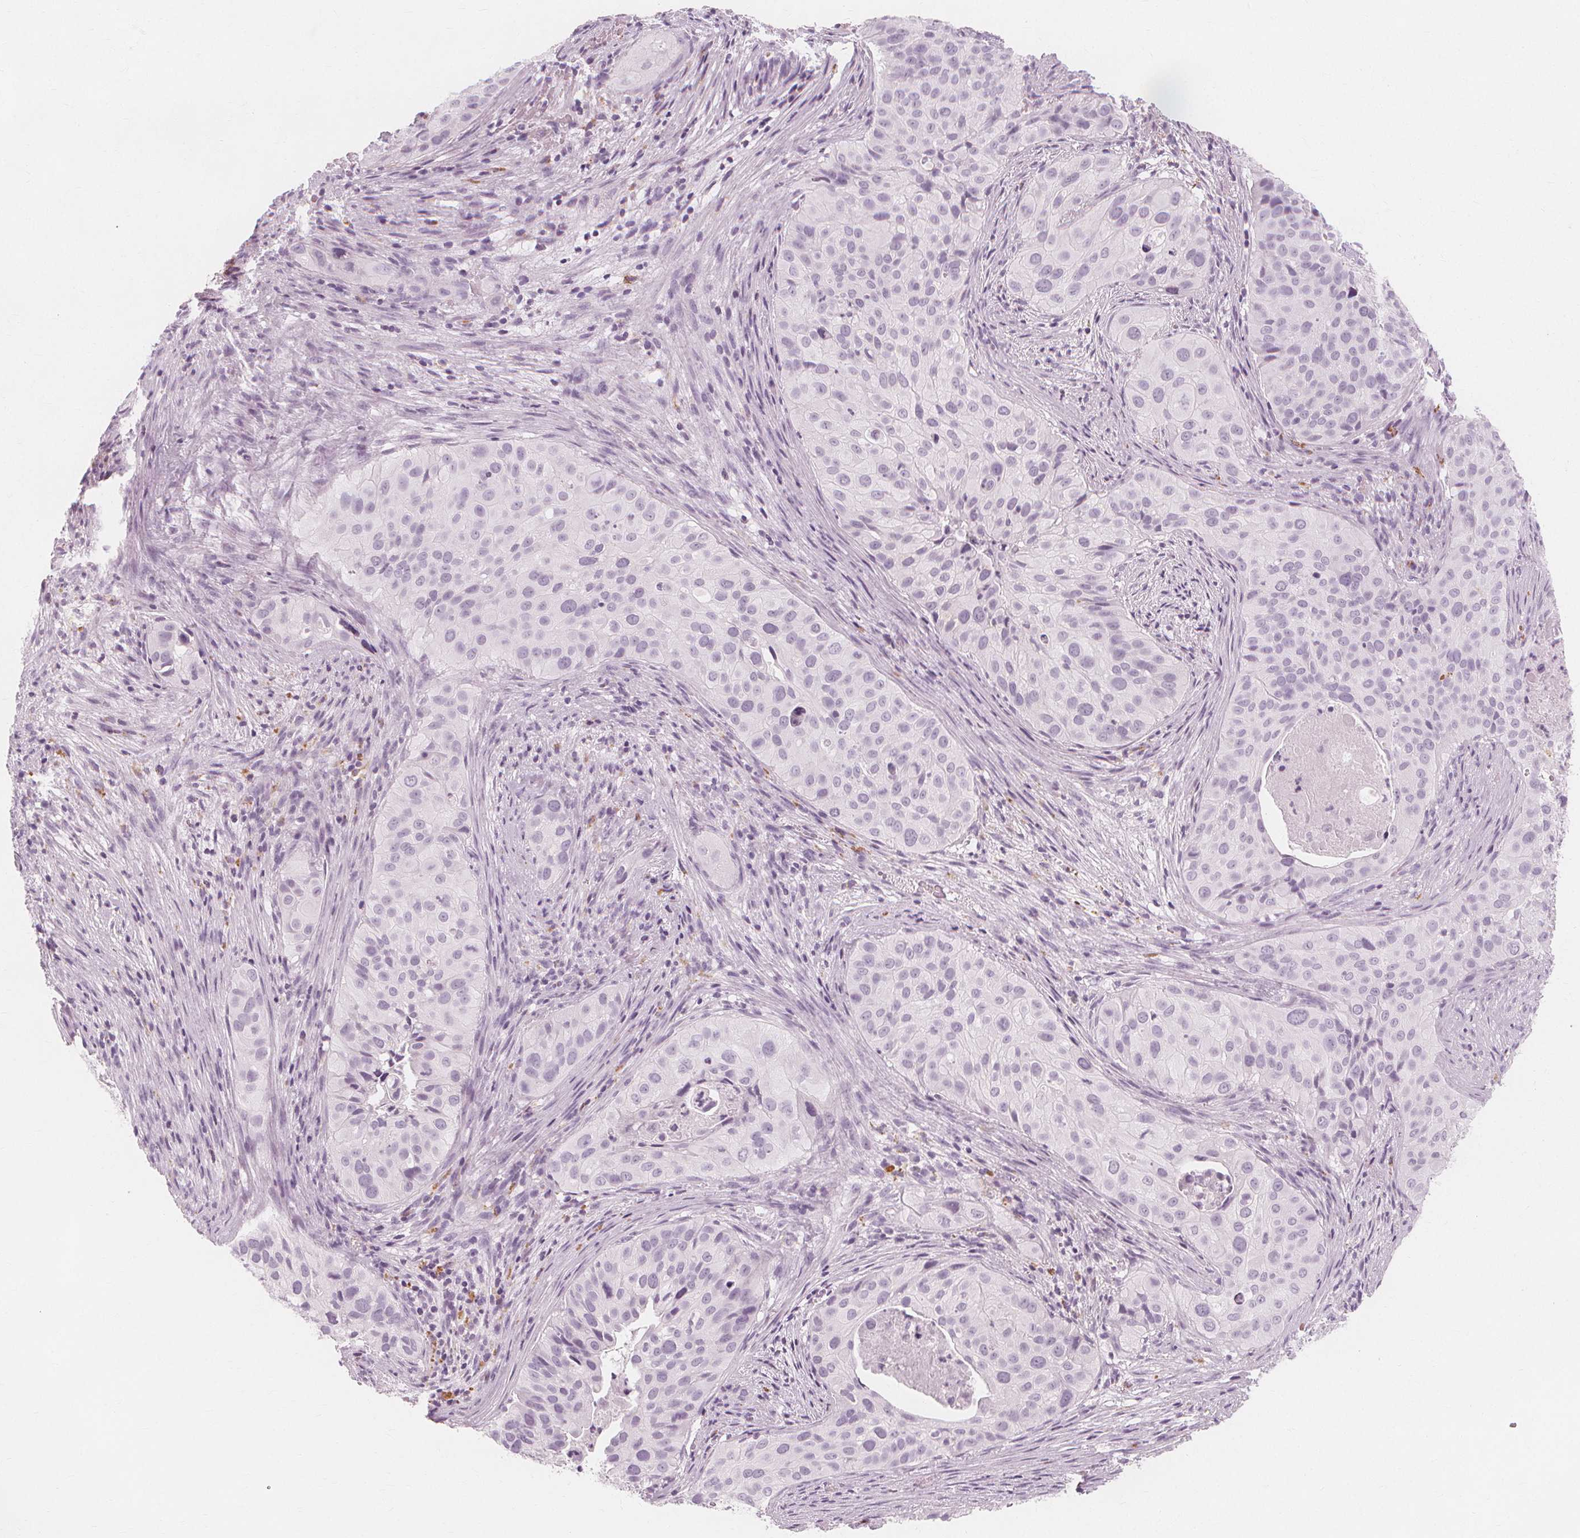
{"staining": {"intensity": "negative", "quantity": "none", "location": "none"}, "tissue": "cervical cancer", "cell_type": "Tumor cells", "image_type": "cancer", "snomed": [{"axis": "morphology", "description": "Squamous cell carcinoma, NOS"}, {"axis": "topography", "description": "Cervix"}], "caption": "Immunohistochemistry (IHC) photomicrograph of cervical cancer (squamous cell carcinoma) stained for a protein (brown), which exhibits no staining in tumor cells.", "gene": "TFF1", "patient": {"sex": "female", "age": 38}}